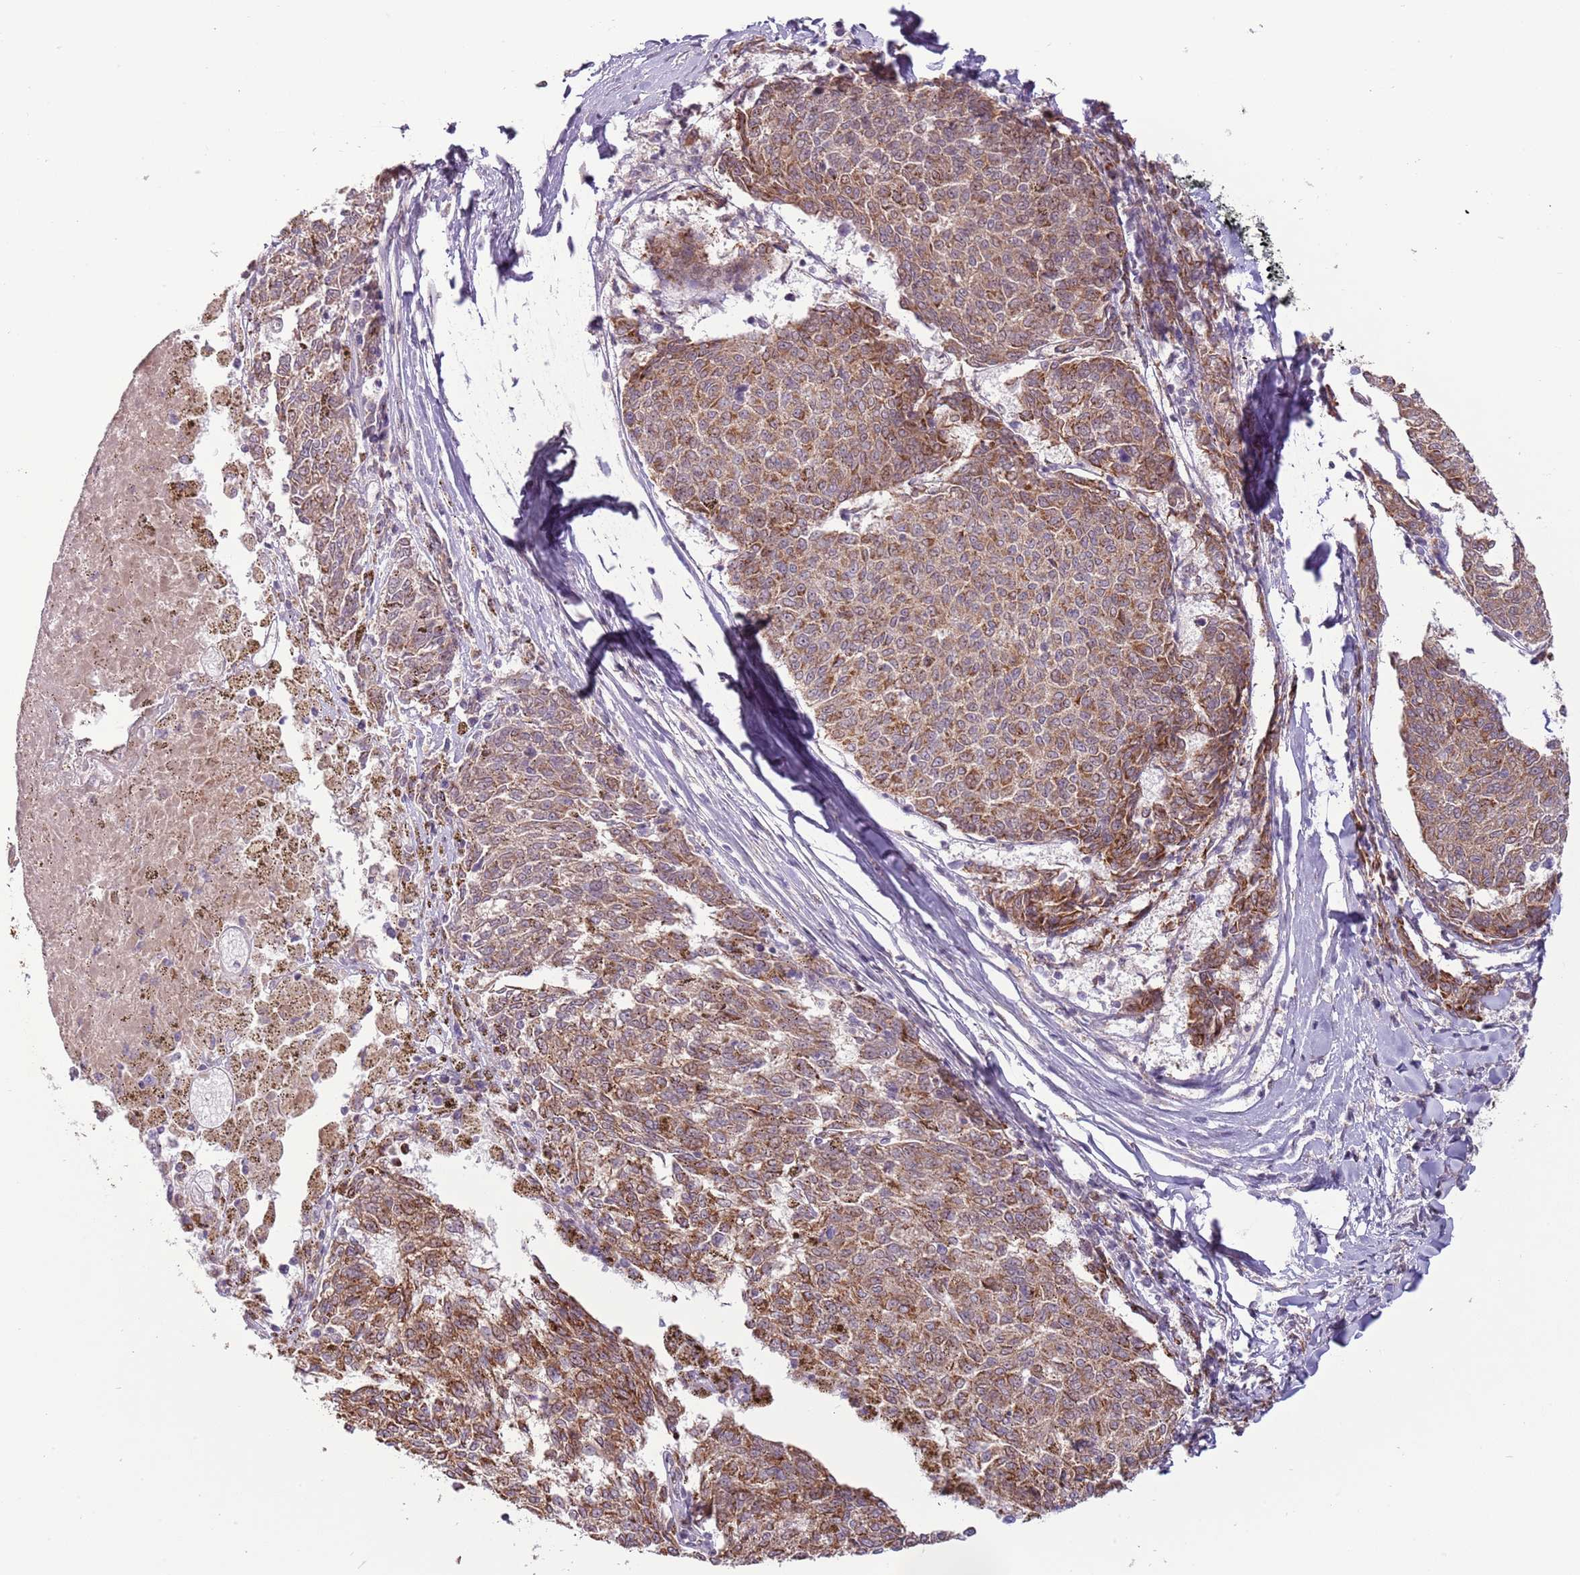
{"staining": {"intensity": "moderate", "quantity": ">75%", "location": "cytoplasmic/membranous"}, "tissue": "melanoma", "cell_type": "Tumor cells", "image_type": "cancer", "snomed": [{"axis": "morphology", "description": "Malignant melanoma, NOS"}, {"axis": "topography", "description": "Skin"}], "caption": "The micrograph displays a brown stain indicating the presence of a protein in the cytoplasmic/membranous of tumor cells in malignant melanoma.", "gene": "MLLT11", "patient": {"sex": "female", "age": 72}}